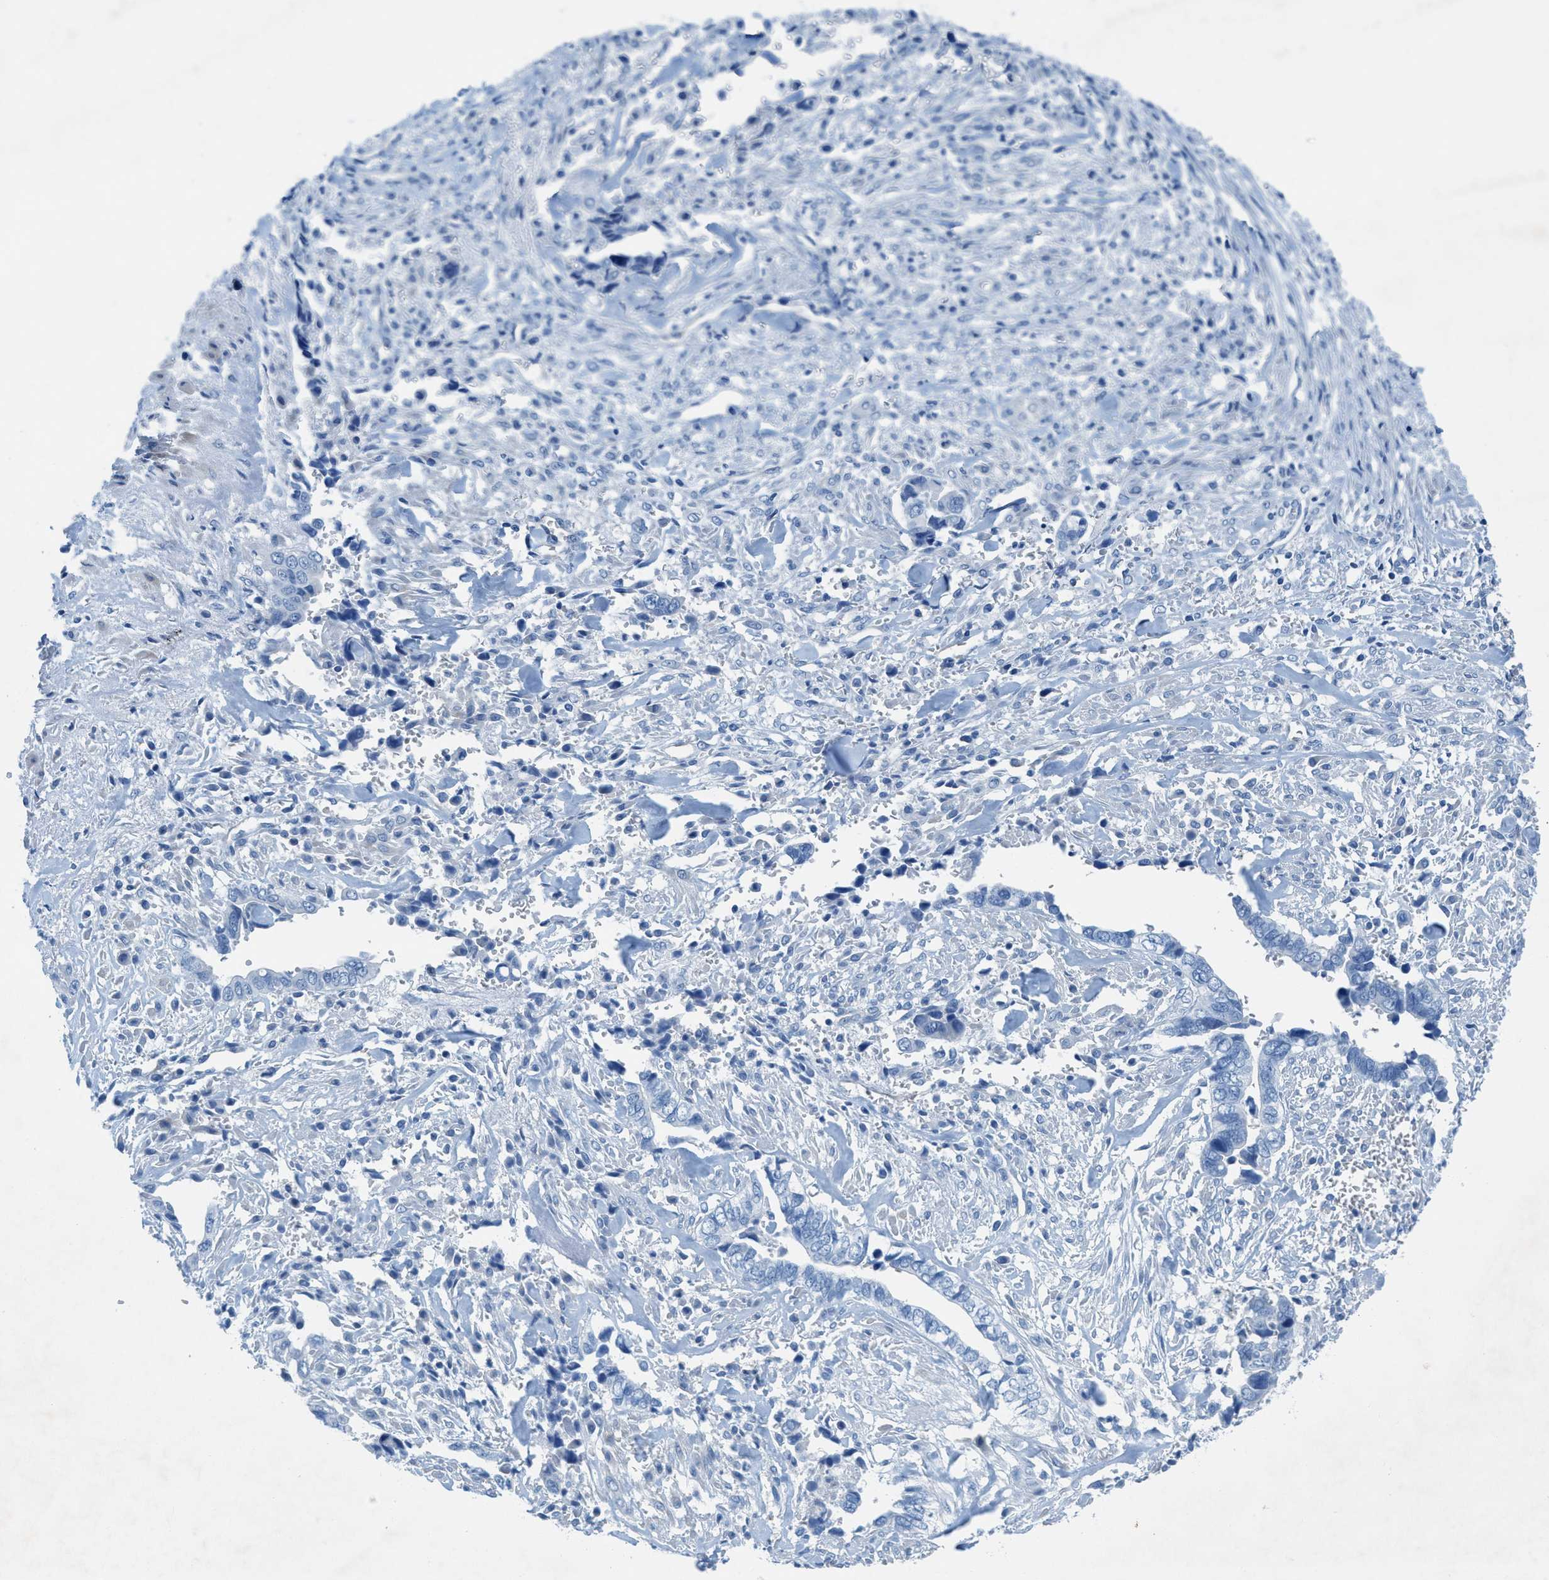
{"staining": {"intensity": "negative", "quantity": "none", "location": "none"}, "tissue": "liver cancer", "cell_type": "Tumor cells", "image_type": "cancer", "snomed": [{"axis": "morphology", "description": "Cholangiocarcinoma"}, {"axis": "topography", "description": "Liver"}], "caption": "Tumor cells show no significant protein expression in liver cholangiocarcinoma.", "gene": "GALNT17", "patient": {"sex": "female", "age": 79}}